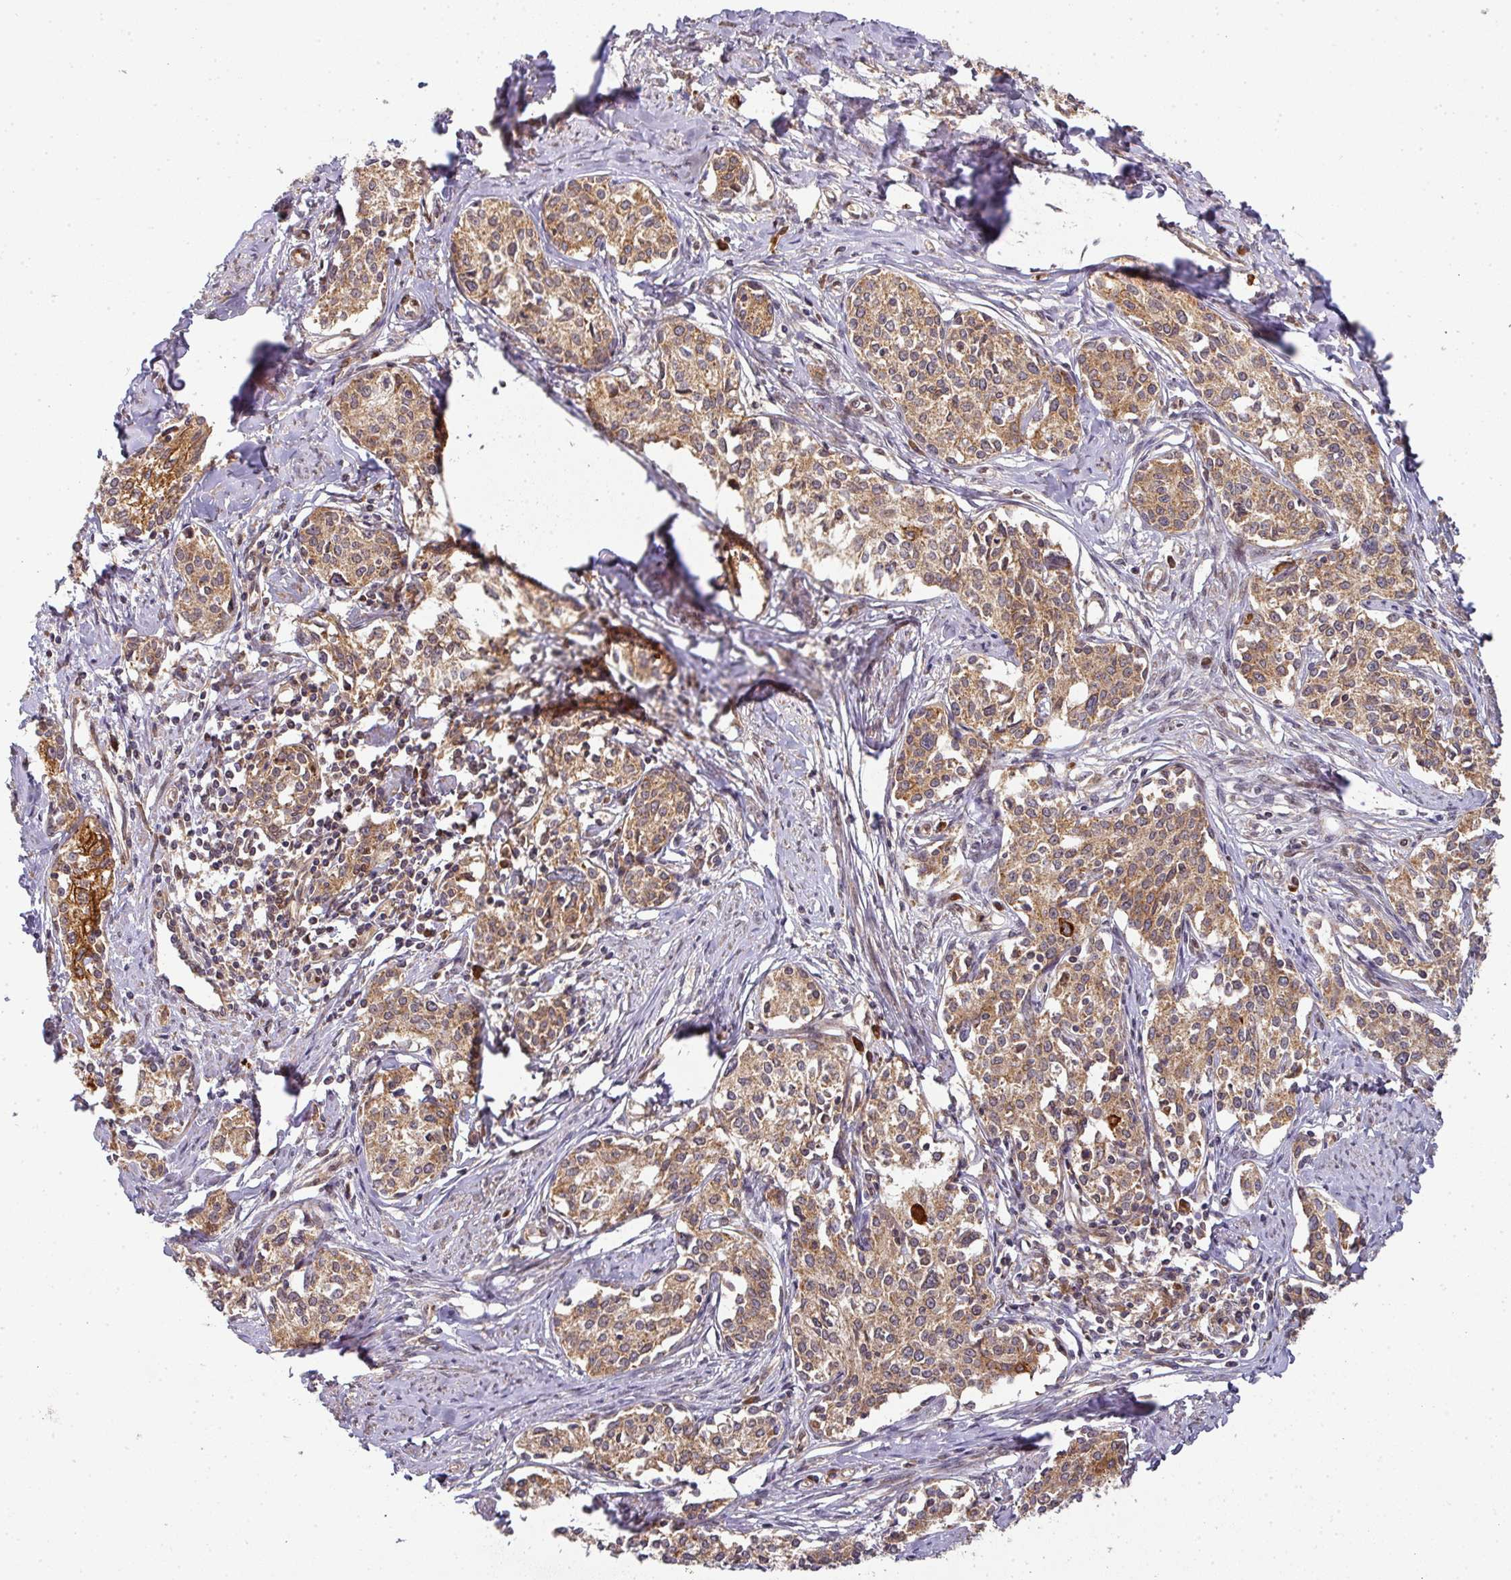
{"staining": {"intensity": "moderate", "quantity": ">75%", "location": "cytoplasmic/membranous"}, "tissue": "cervical cancer", "cell_type": "Tumor cells", "image_type": "cancer", "snomed": [{"axis": "morphology", "description": "Squamous cell carcinoma, NOS"}, {"axis": "morphology", "description": "Adenocarcinoma, NOS"}, {"axis": "topography", "description": "Cervix"}], "caption": "Human cervical adenocarcinoma stained with a protein marker displays moderate staining in tumor cells.", "gene": "MALSU1", "patient": {"sex": "female", "age": 52}}